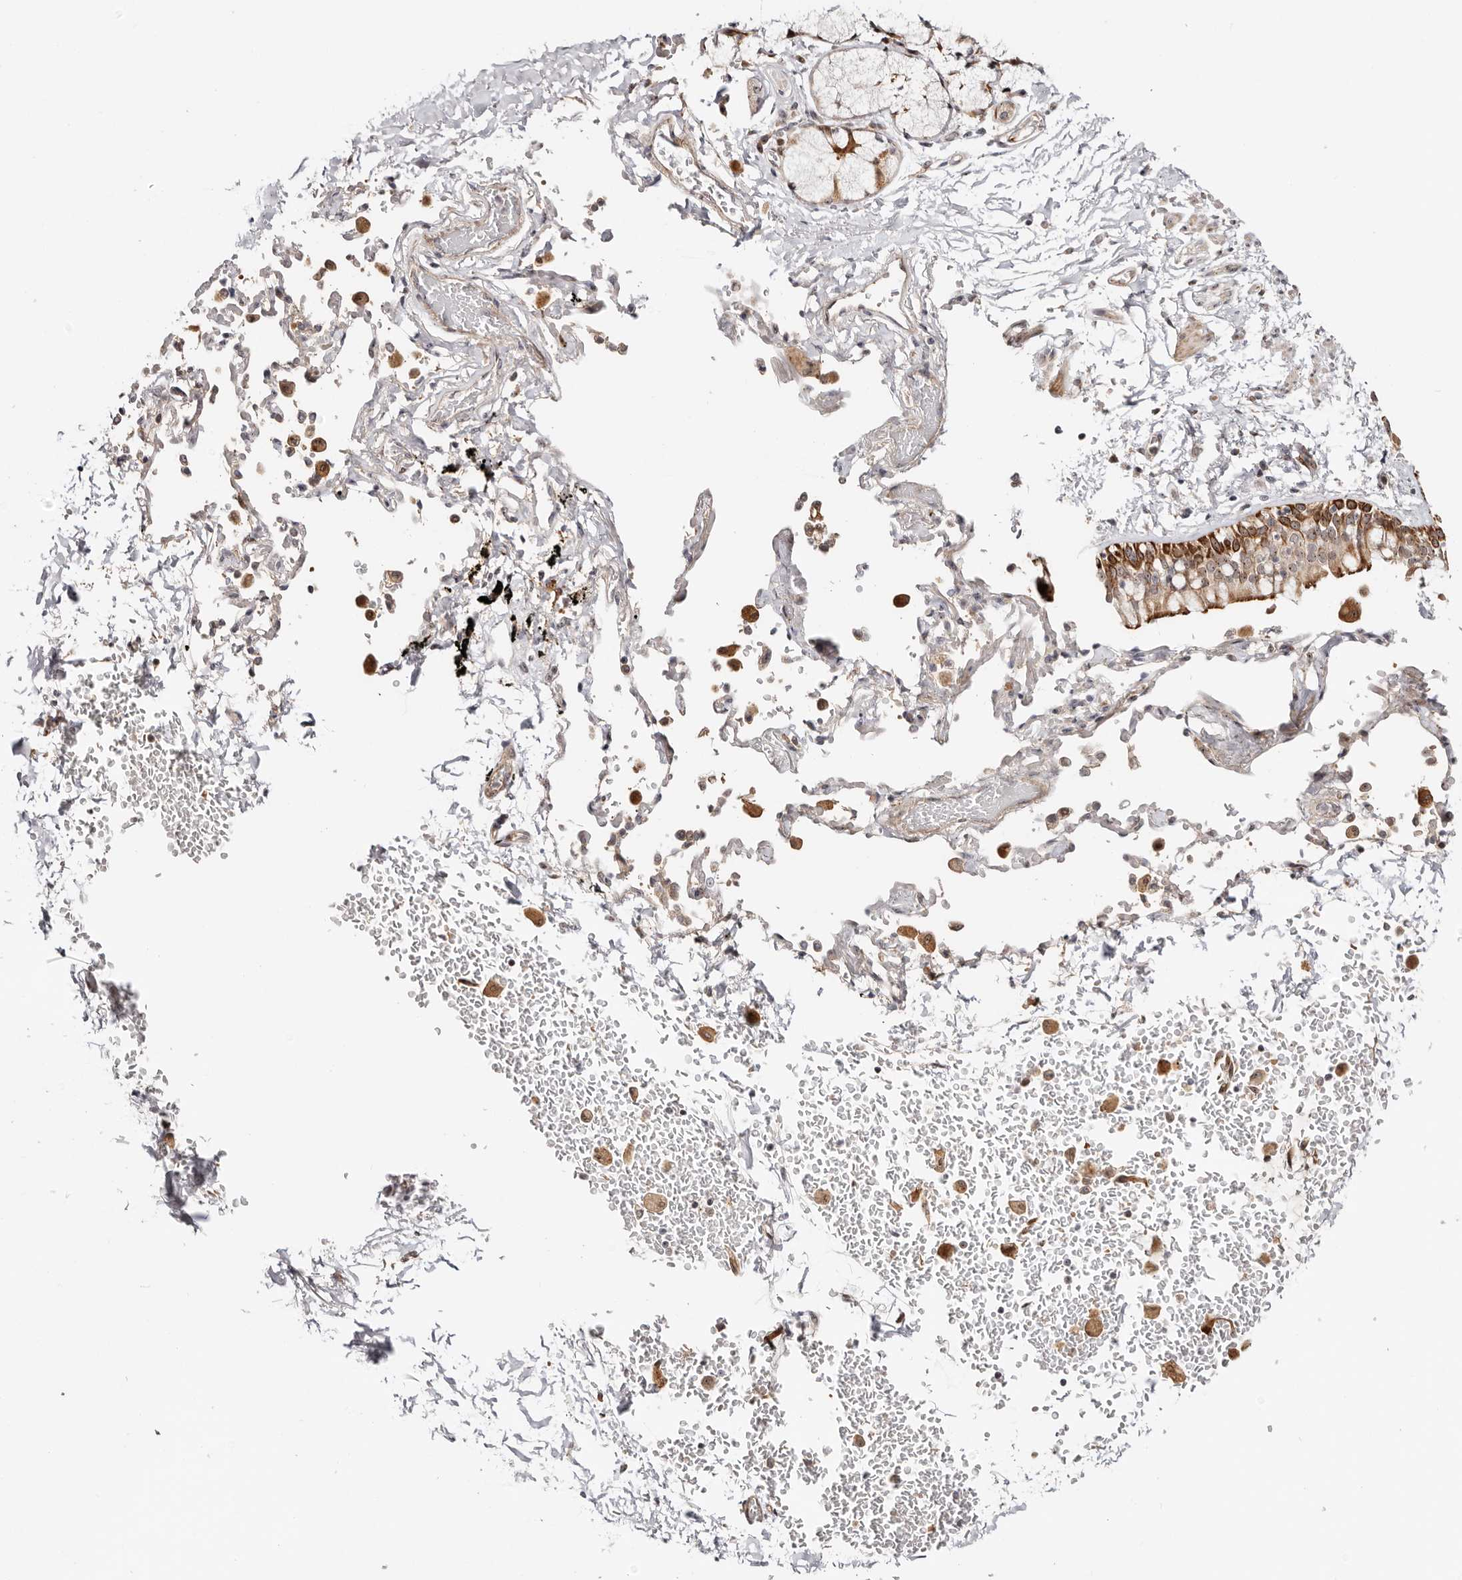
{"staining": {"intensity": "strong", "quantity": "25%-75%", "location": "cytoplasmic/membranous"}, "tissue": "bronchus", "cell_type": "Respiratory epithelial cells", "image_type": "normal", "snomed": [{"axis": "morphology", "description": "Normal tissue, NOS"}, {"axis": "morphology", "description": "Inflammation, NOS"}, {"axis": "topography", "description": "Cartilage tissue"}, {"axis": "topography", "description": "Bronchus"}, {"axis": "topography", "description": "Lung"}], "caption": "Protein expression analysis of unremarkable human bronchus reveals strong cytoplasmic/membranous positivity in approximately 25%-75% of respiratory epithelial cells. Using DAB (3,3'-diaminobenzidine) (brown) and hematoxylin (blue) stains, captured at high magnification using brightfield microscopy.", "gene": "ODF2L", "patient": {"sex": "female", "age": 64}}